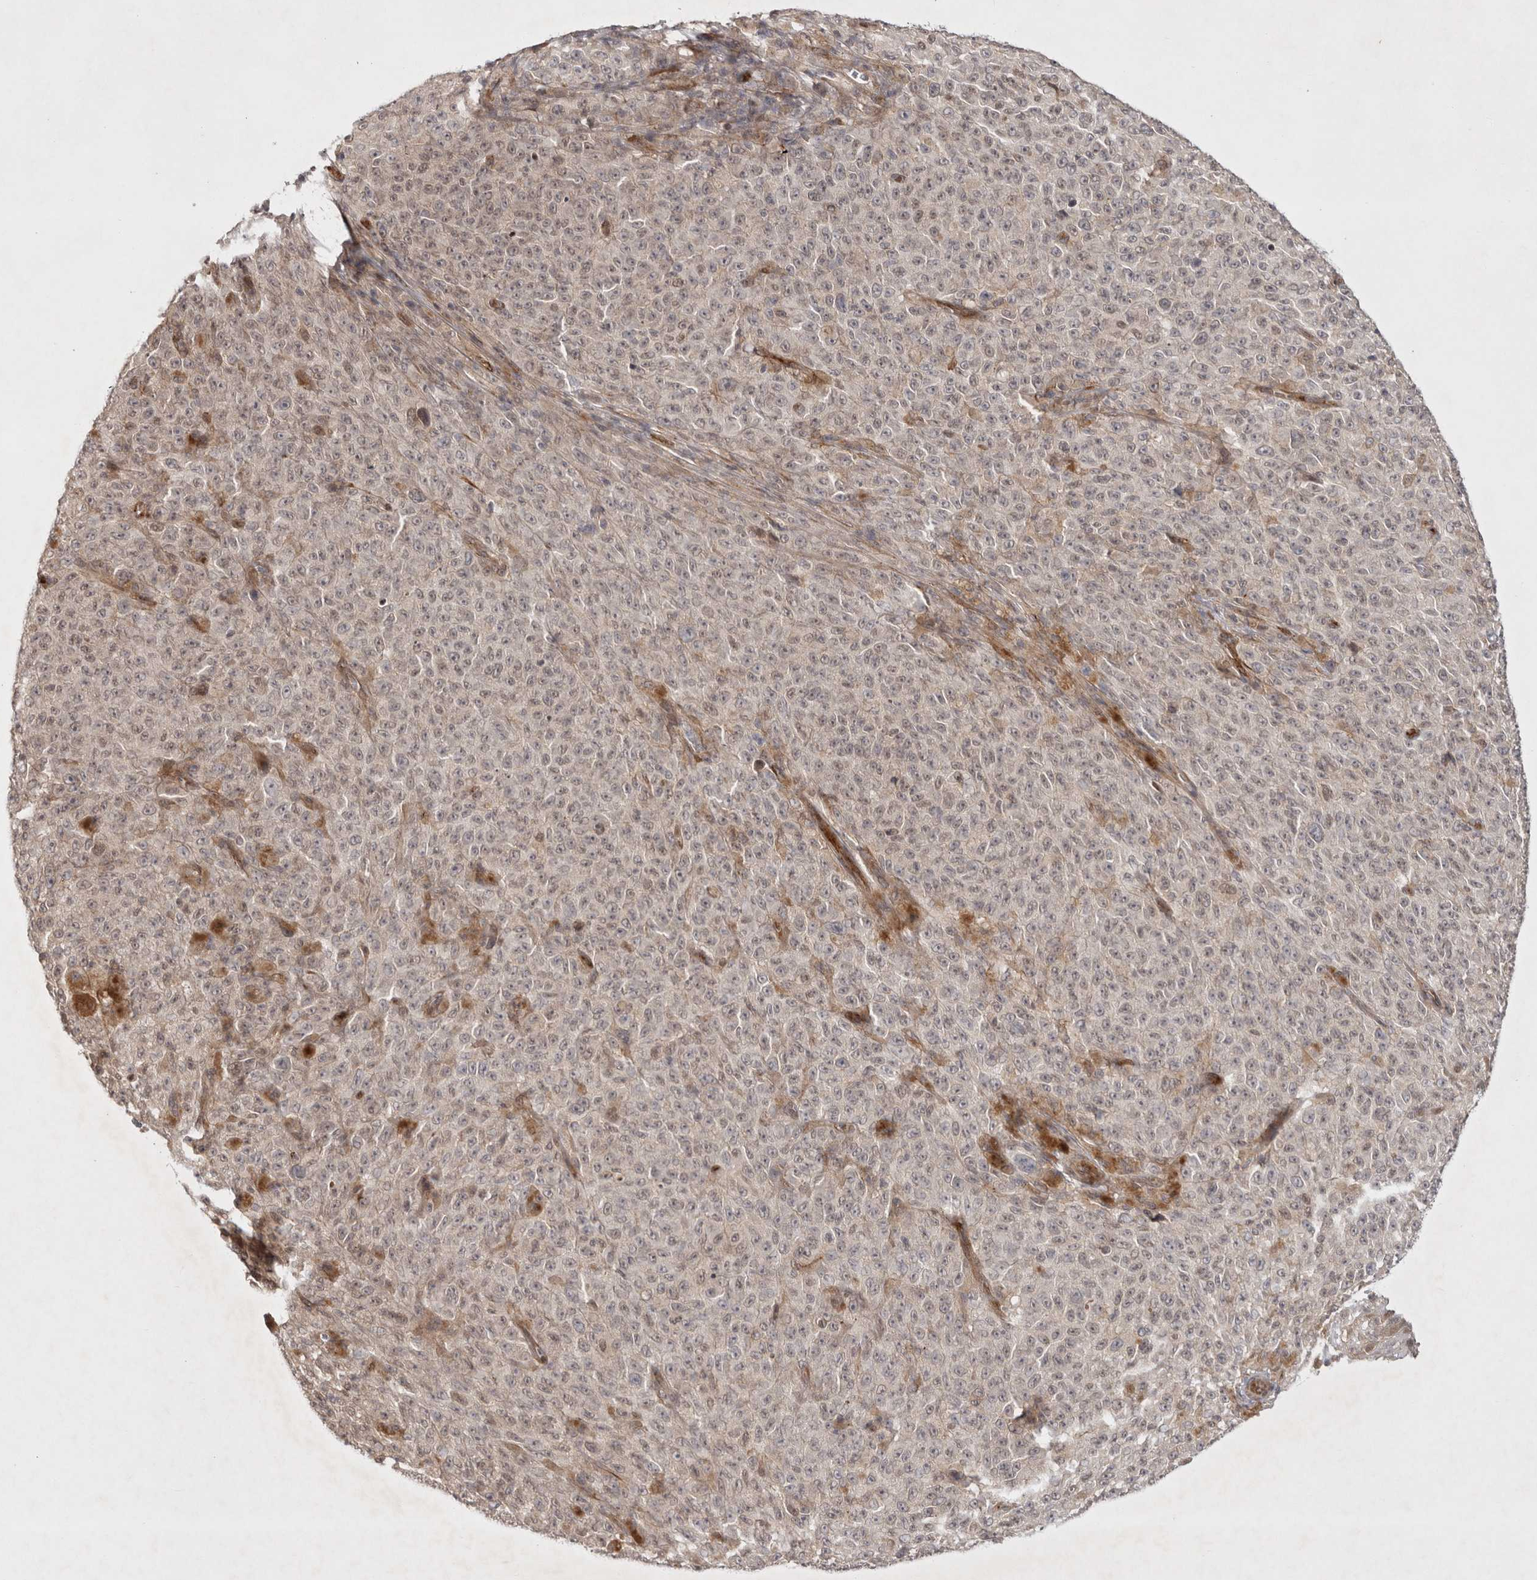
{"staining": {"intensity": "weak", "quantity": "<25%", "location": "nuclear"}, "tissue": "melanoma", "cell_type": "Tumor cells", "image_type": "cancer", "snomed": [{"axis": "morphology", "description": "Malignant melanoma, NOS"}, {"axis": "topography", "description": "Skin"}], "caption": "DAB (3,3'-diaminobenzidine) immunohistochemical staining of human melanoma exhibits no significant staining in tumor cells.", "gene": "ZNF318", "patient": {"sex": "female", "age": 82}}